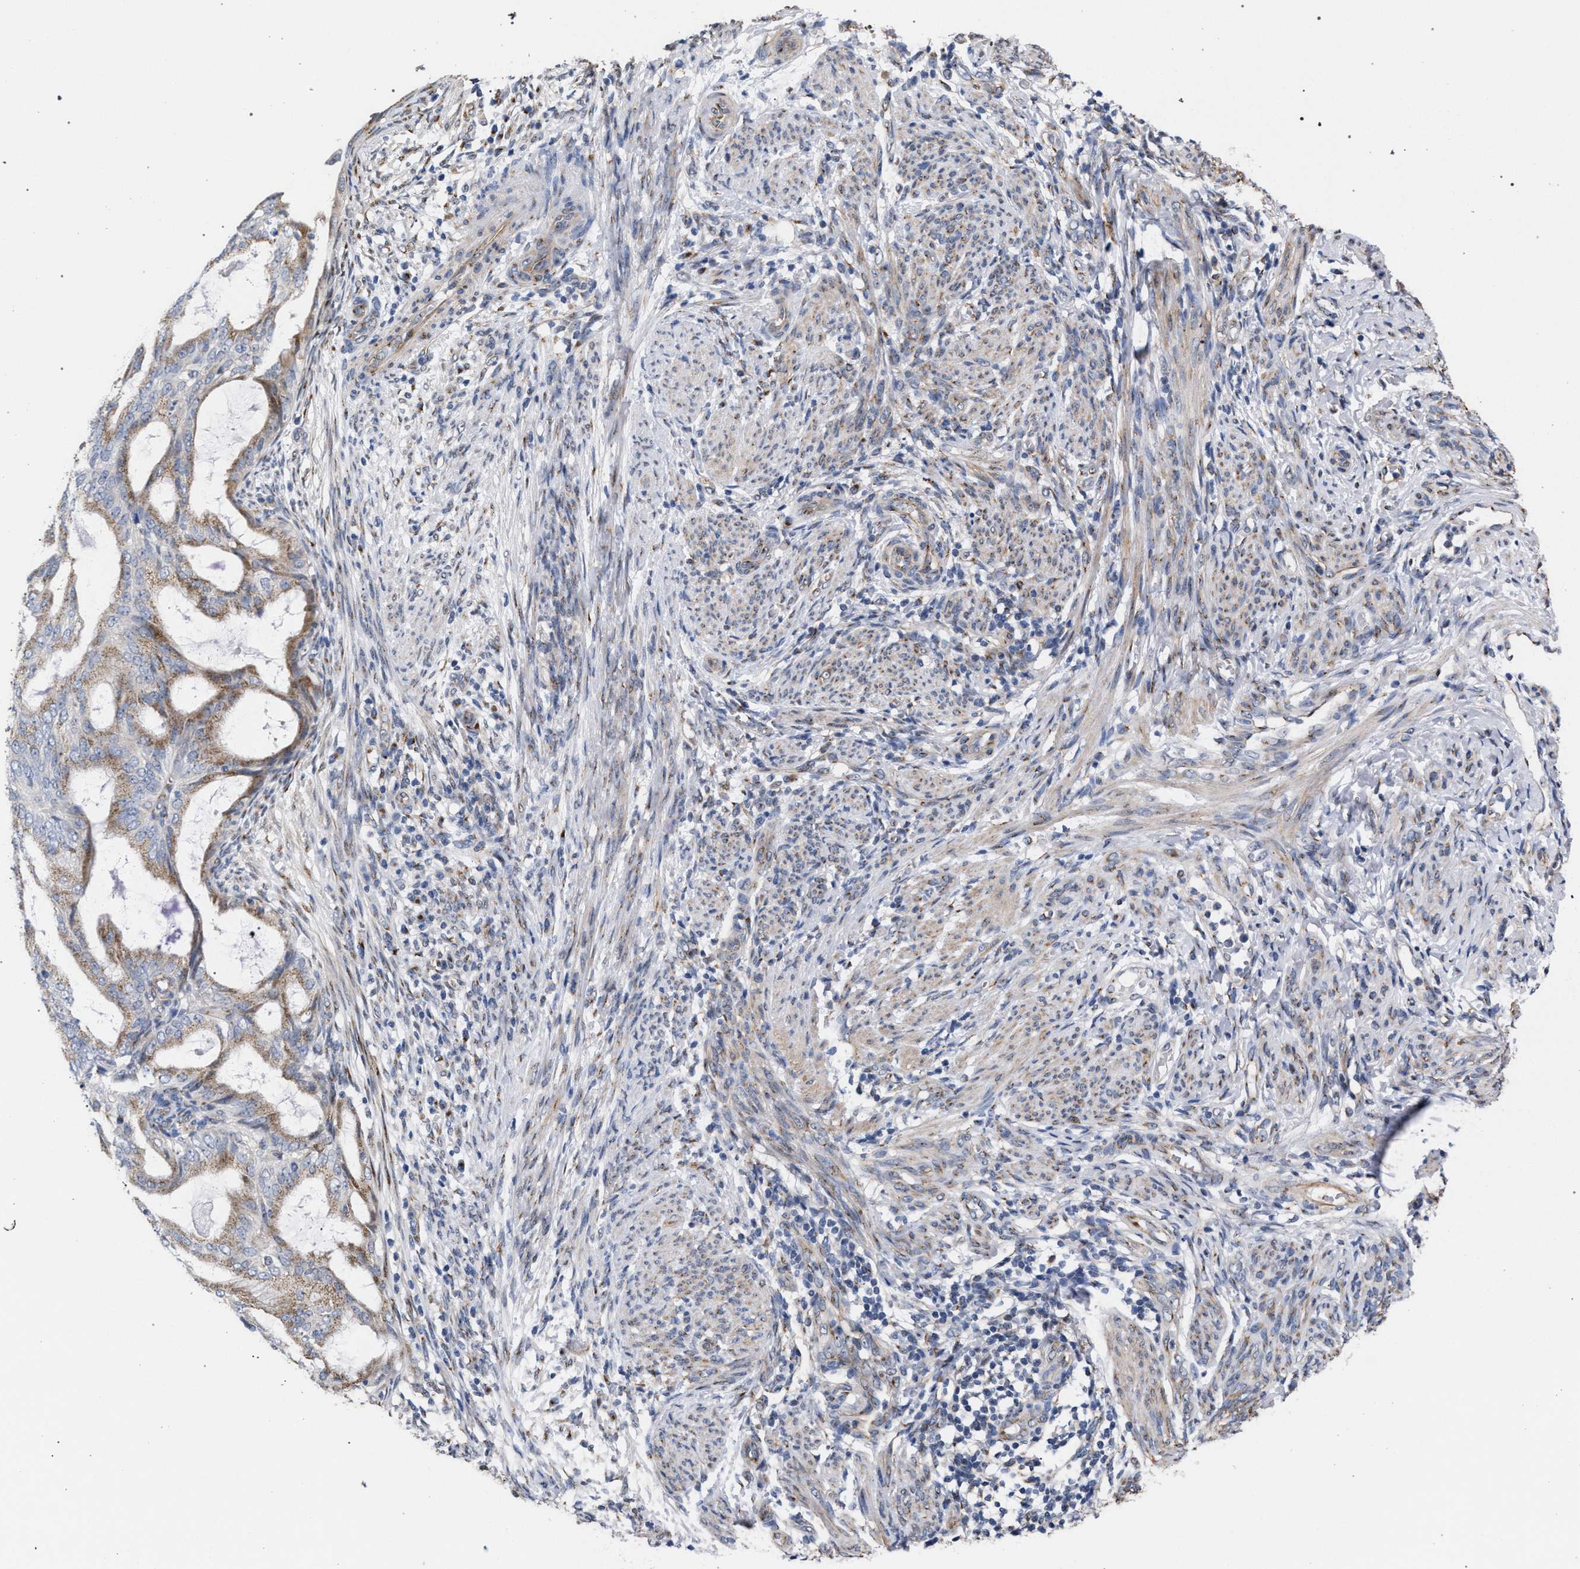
{"staining": {"intensity": "moderate", "quantity": ">75%", "location": "cytoplasmic/membranous"}, "tissue": "endometrial cancer", "cell_type": "Tumor cells", "image_type": "cancer", "snomed": [{"axis": "morphology", "description": "Adenocarcinoma, NOS"}, {"axis": "topography", "description": "Endometrium"}], "caption": "Tumor cells demonstrate medium levels of moderate cytoplasmic/membranous expression in about >75% of cells in adenocarcinoma (endometrial).", "gene": "GOLGA2", "patient": {"sex": "female", "age": 58}}